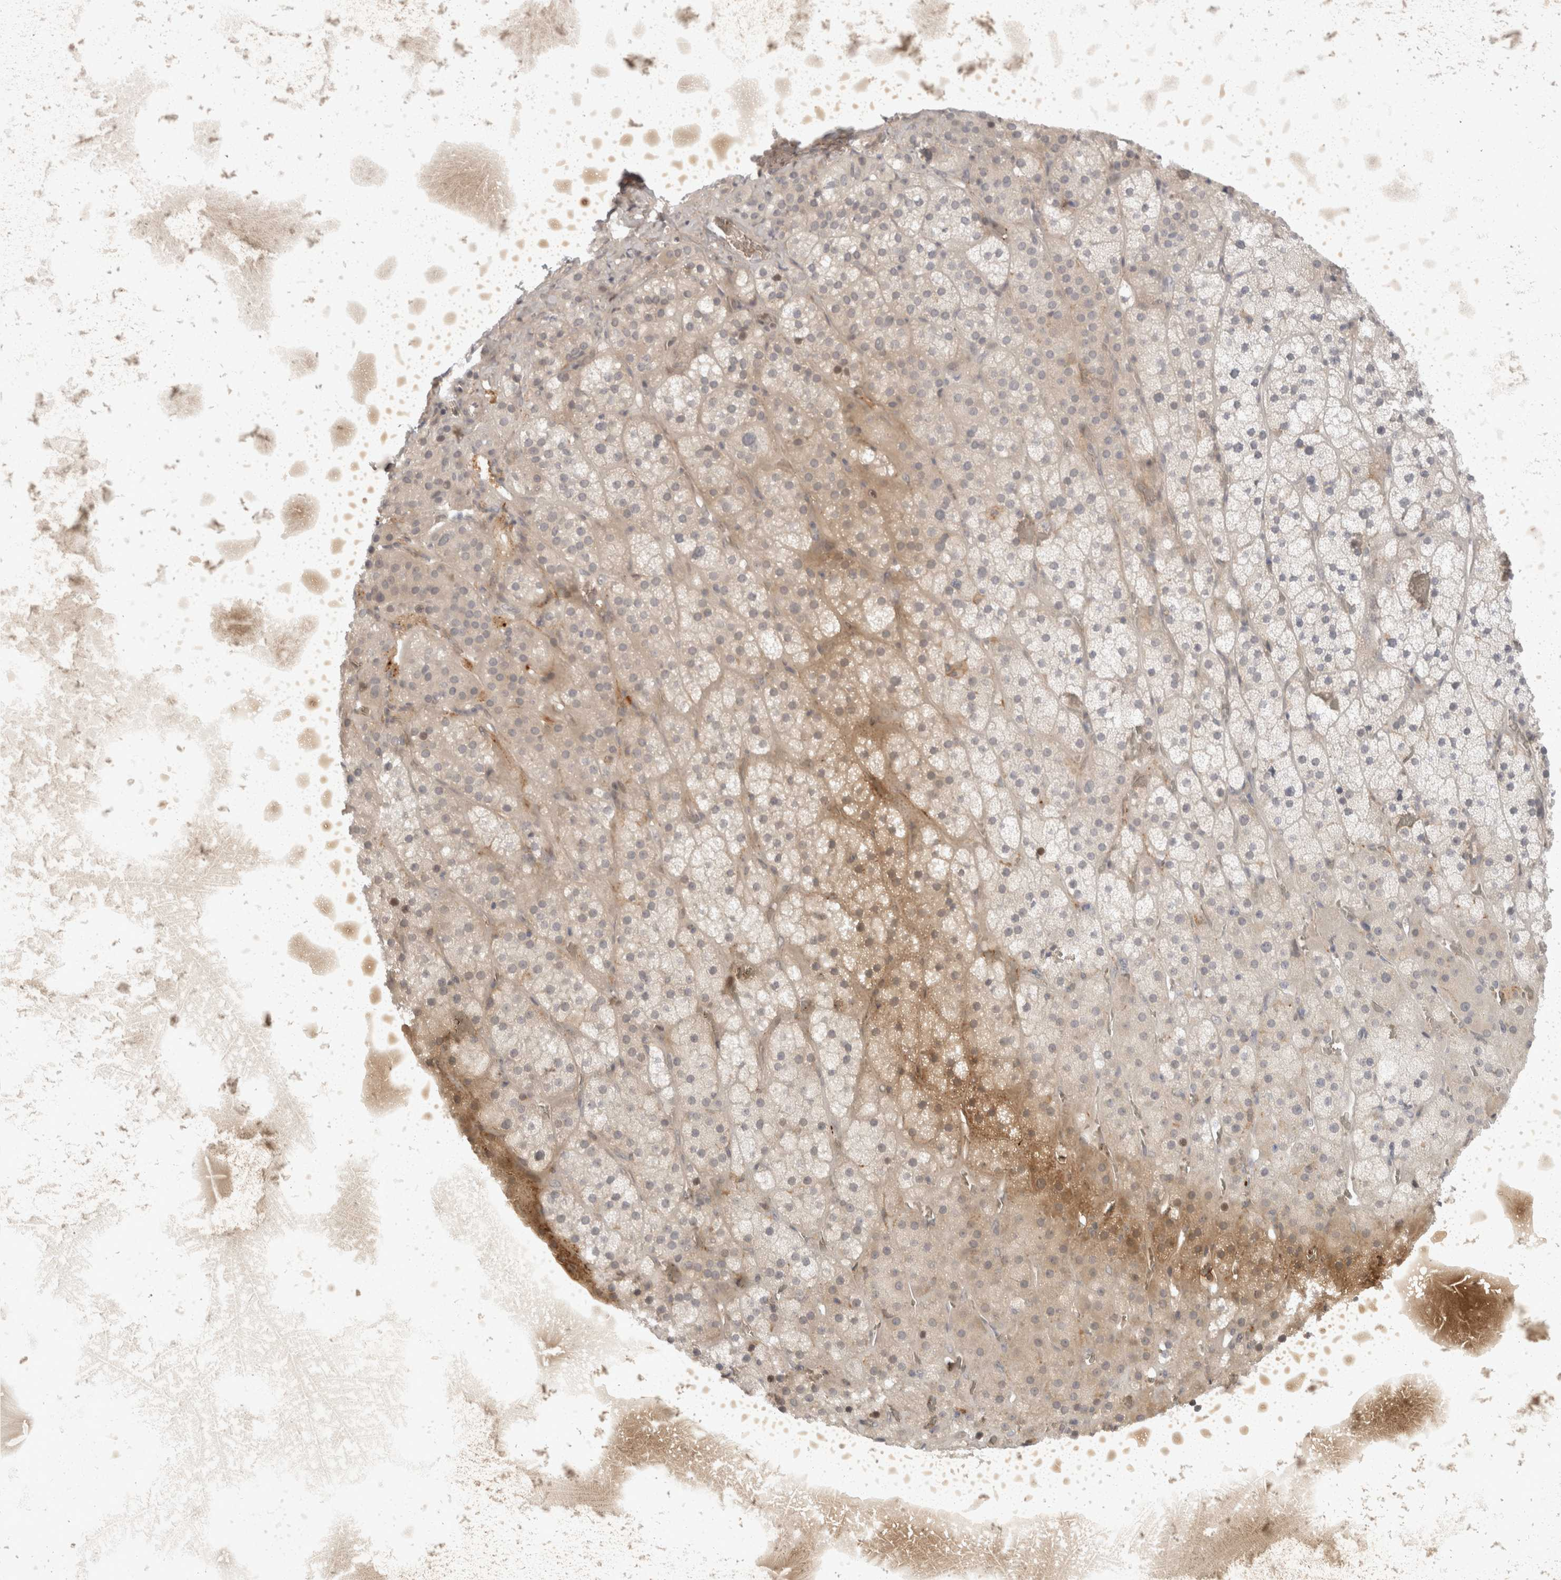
{"staining": {"intensity": "weak", "quantity": "25%-75%", "location": "cytoplasmic/membranous"}, "tissue": "adrenal gland", "cell_type": "Glandular cells", "image_type": "normal", "snomed": [{"axis": "morphology", "description": "Normal tissue, NOS"}, {"axis": "topography", "description": "Adrenal gland"}], "caption": "This photomicrograph exhibits benign adrenal gland stained with IHC to label a protein in brown. The cytoplasmic/membranous of glandular cells show weak positivity for the protein. Nuclei are counter-stained blue.", "gene": "TOM1L2", "patient": {"sex": "male", "age": 57}}